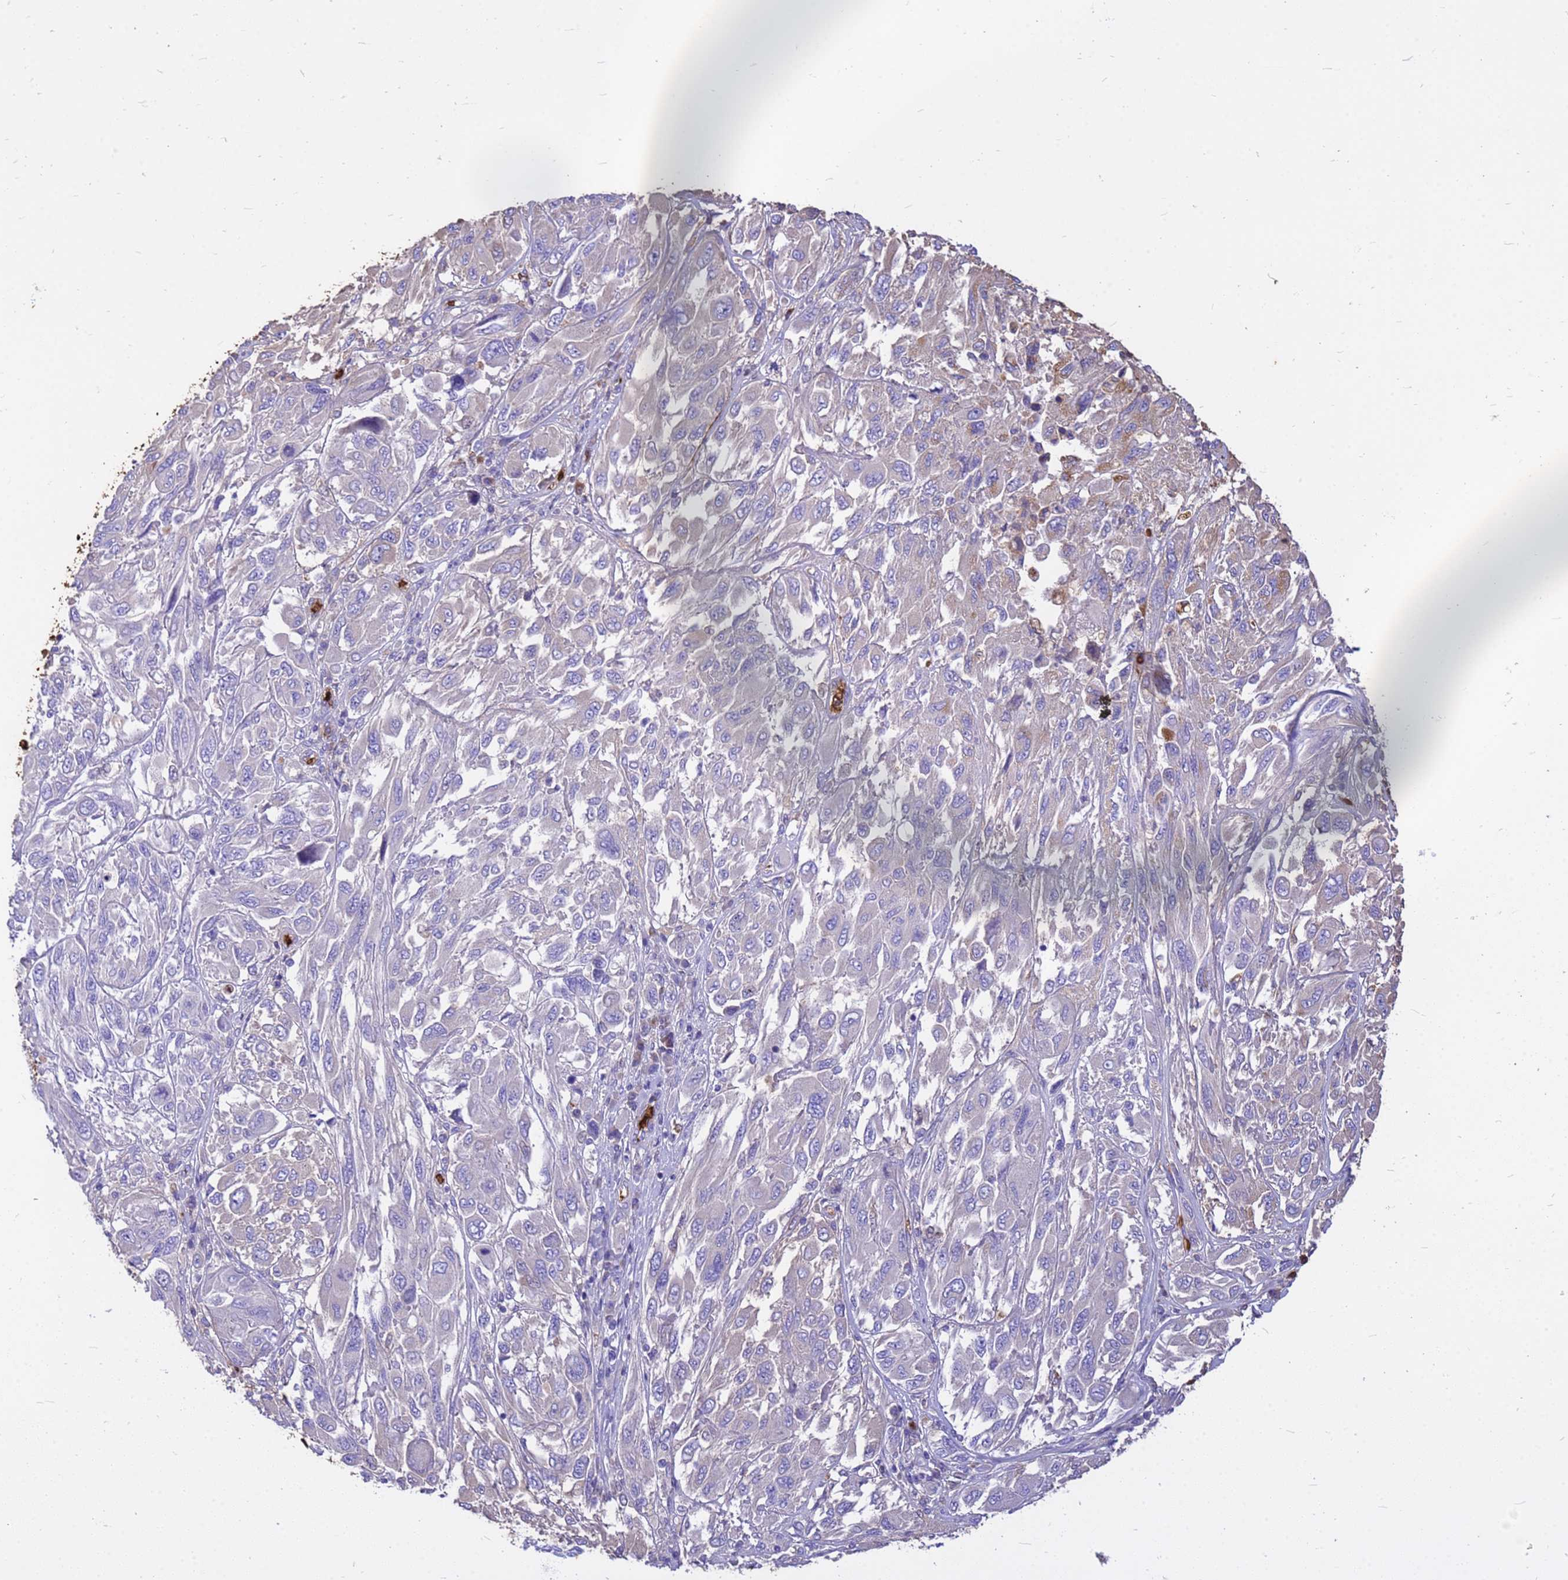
{"staining": {"intensity": "negative", "quantity": "none", "location": "none"}, "tissue": "melanoma", "cell_type": "Tumor cells", "image_type": "cancer", "snomed": [{"axis": "morphology", "description": "Malignant melanoma, NOS"}, {"axis": "topography", "description": "Skin"}], "caption": "IHC micrograph of neoplastic tissue: melanoma stained with DAB shows no significant protein positivity in tumor cells. (Stains: DAB IHC with hematoxylin counter stain, Microscopy: brightfield microscopy at high magnification).", "gene": "HBA2", "patient": {"sex": "female", "age": 91}}